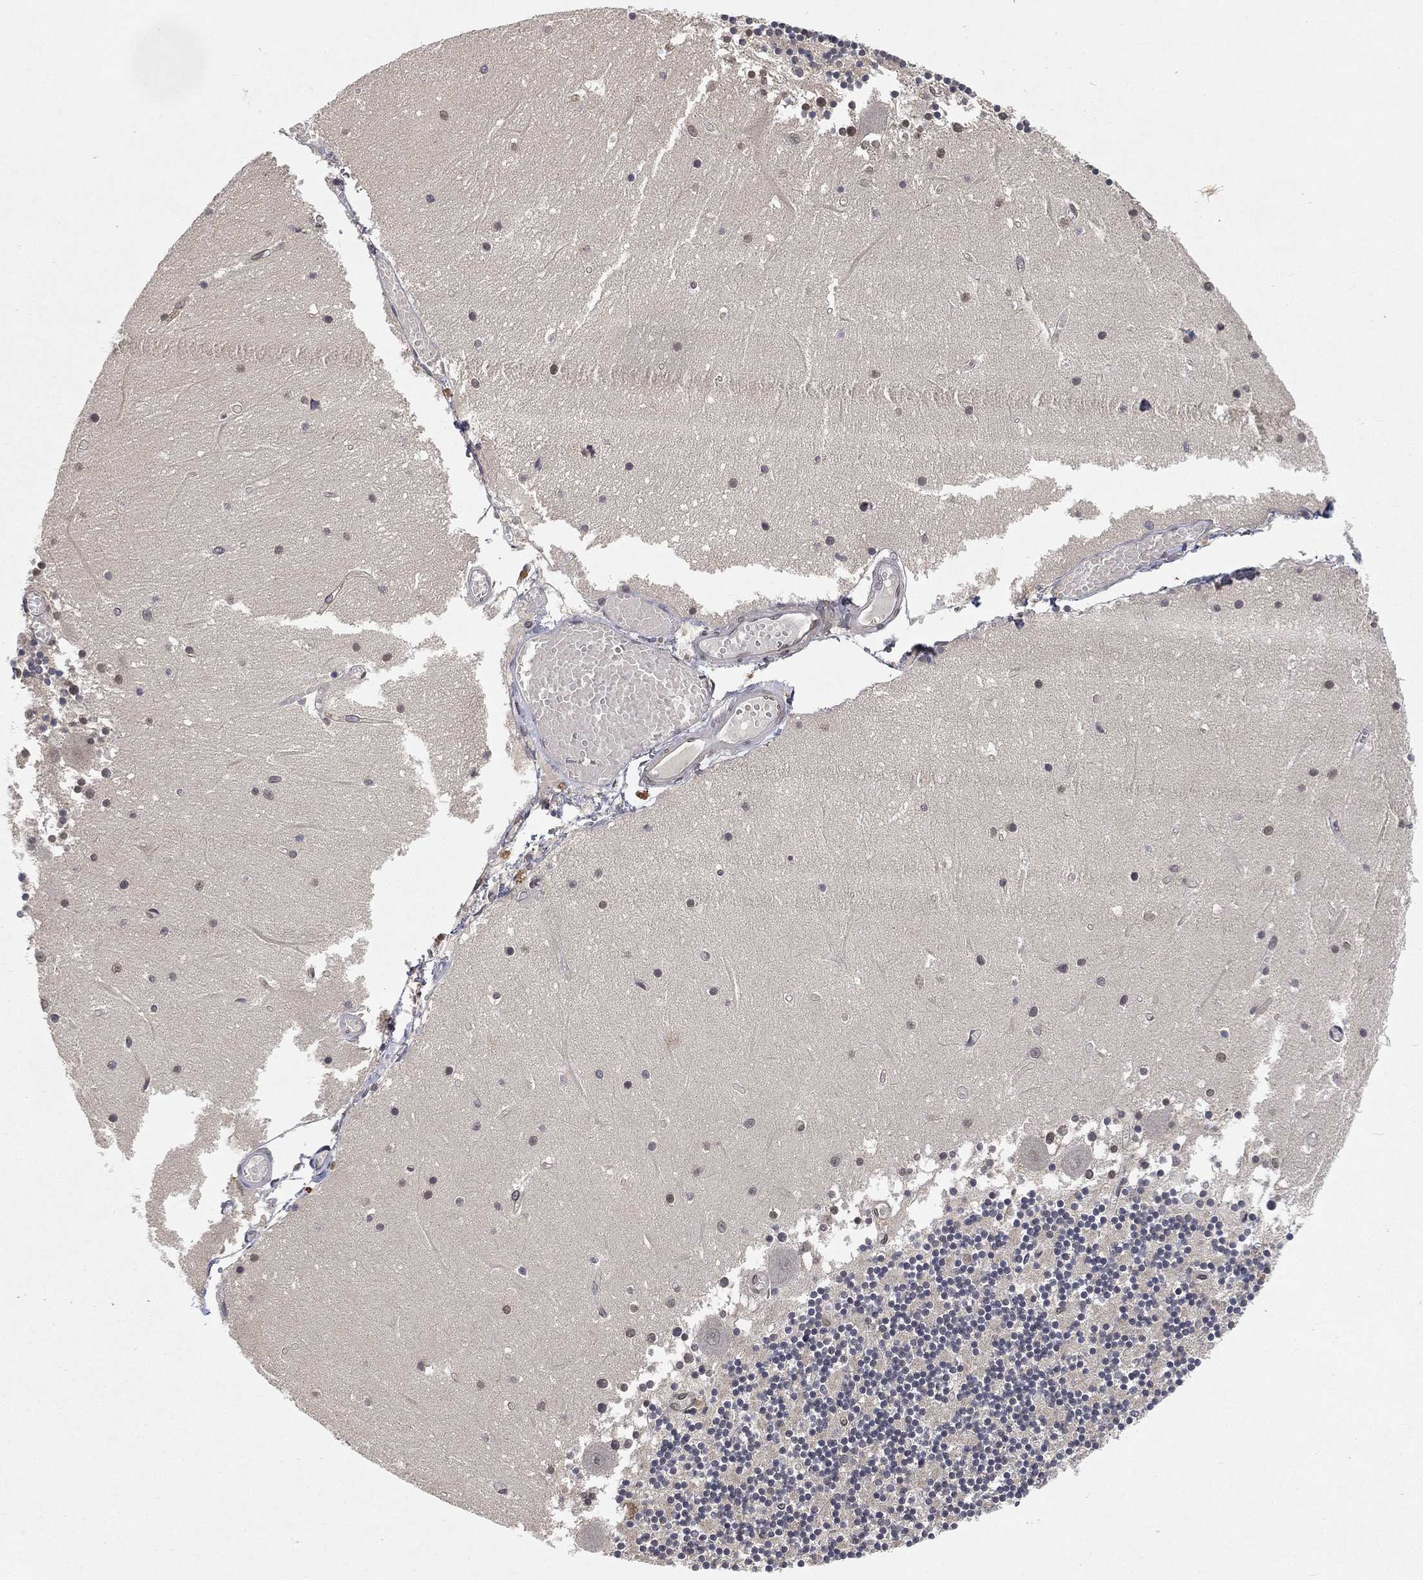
{"staining": {"intensity": "negative", "quantity": "none", "location": "none"}, "tissue": "cerebellum", "cell_type": "Cells in granular layer", "image_type": "normal", "snomed": [{"axis": "morphology", "description": "Normal tissue, NOS"}, {"axis": "topography", "description": "Cerebellum"}], "caption": "Photomicrograph shows no protein expression in cells in granular layer of unremarkable cerebellum.", "gene": "UBA5", "patient": {"sex": "female", "age": 28}}